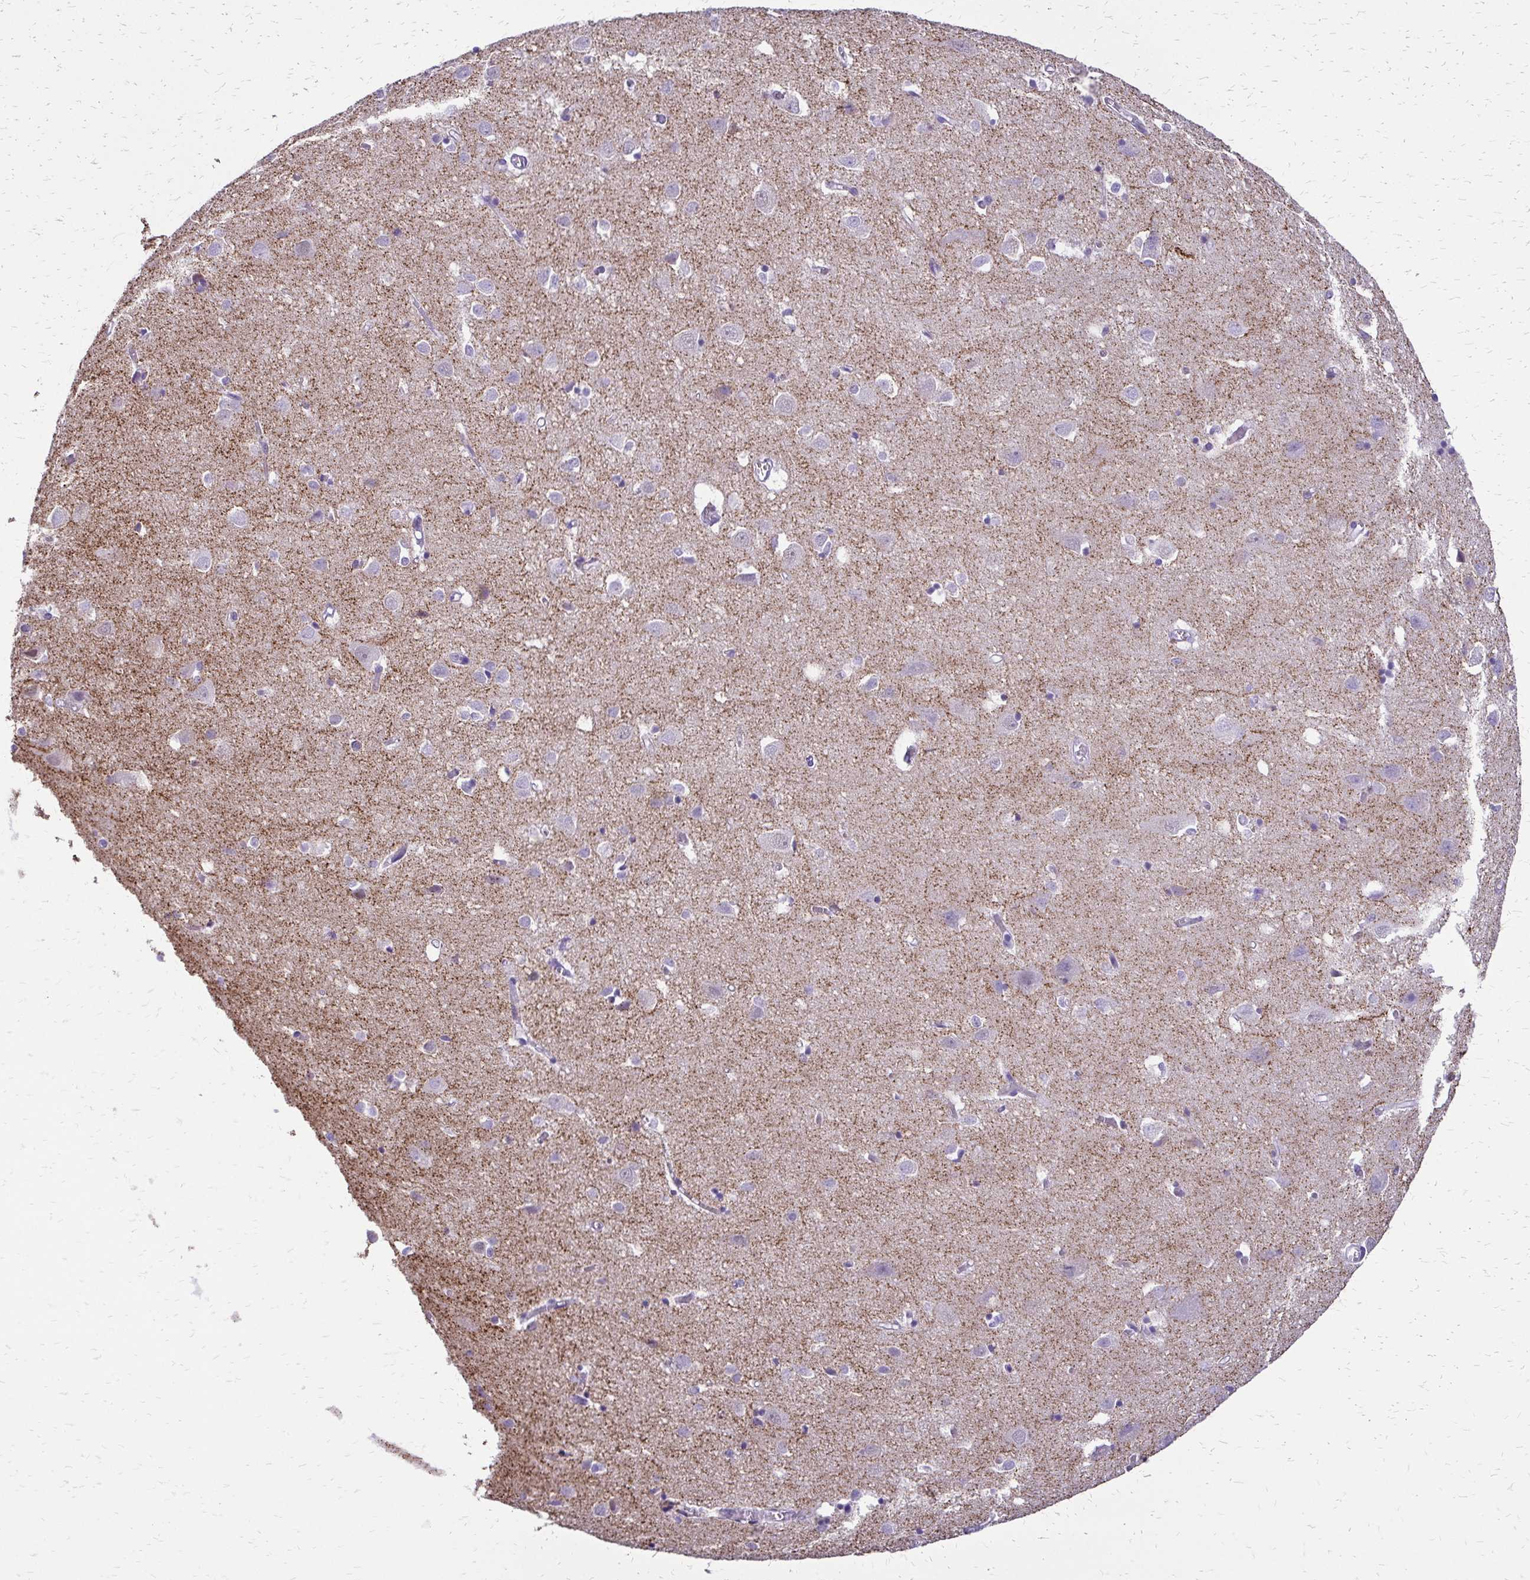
{"staining": {"intensity": "negative", "quantity": "none", "location": "none"}, "tissue": "cerebral cortex", "cell_type": "Endothelial cells", "image_type": "normal", "snomed": [{"axis": "morphology", "description": "Normal tissue, NOS"}, {"axis": "topography", "description": "Cerebral cortex"}], "caption": "The image exhibits no staining of endothelial cells in unremarkable cerebral cortex.", "gene": "SLC32A1", "patient": {"sex": "male", "age": 70}}